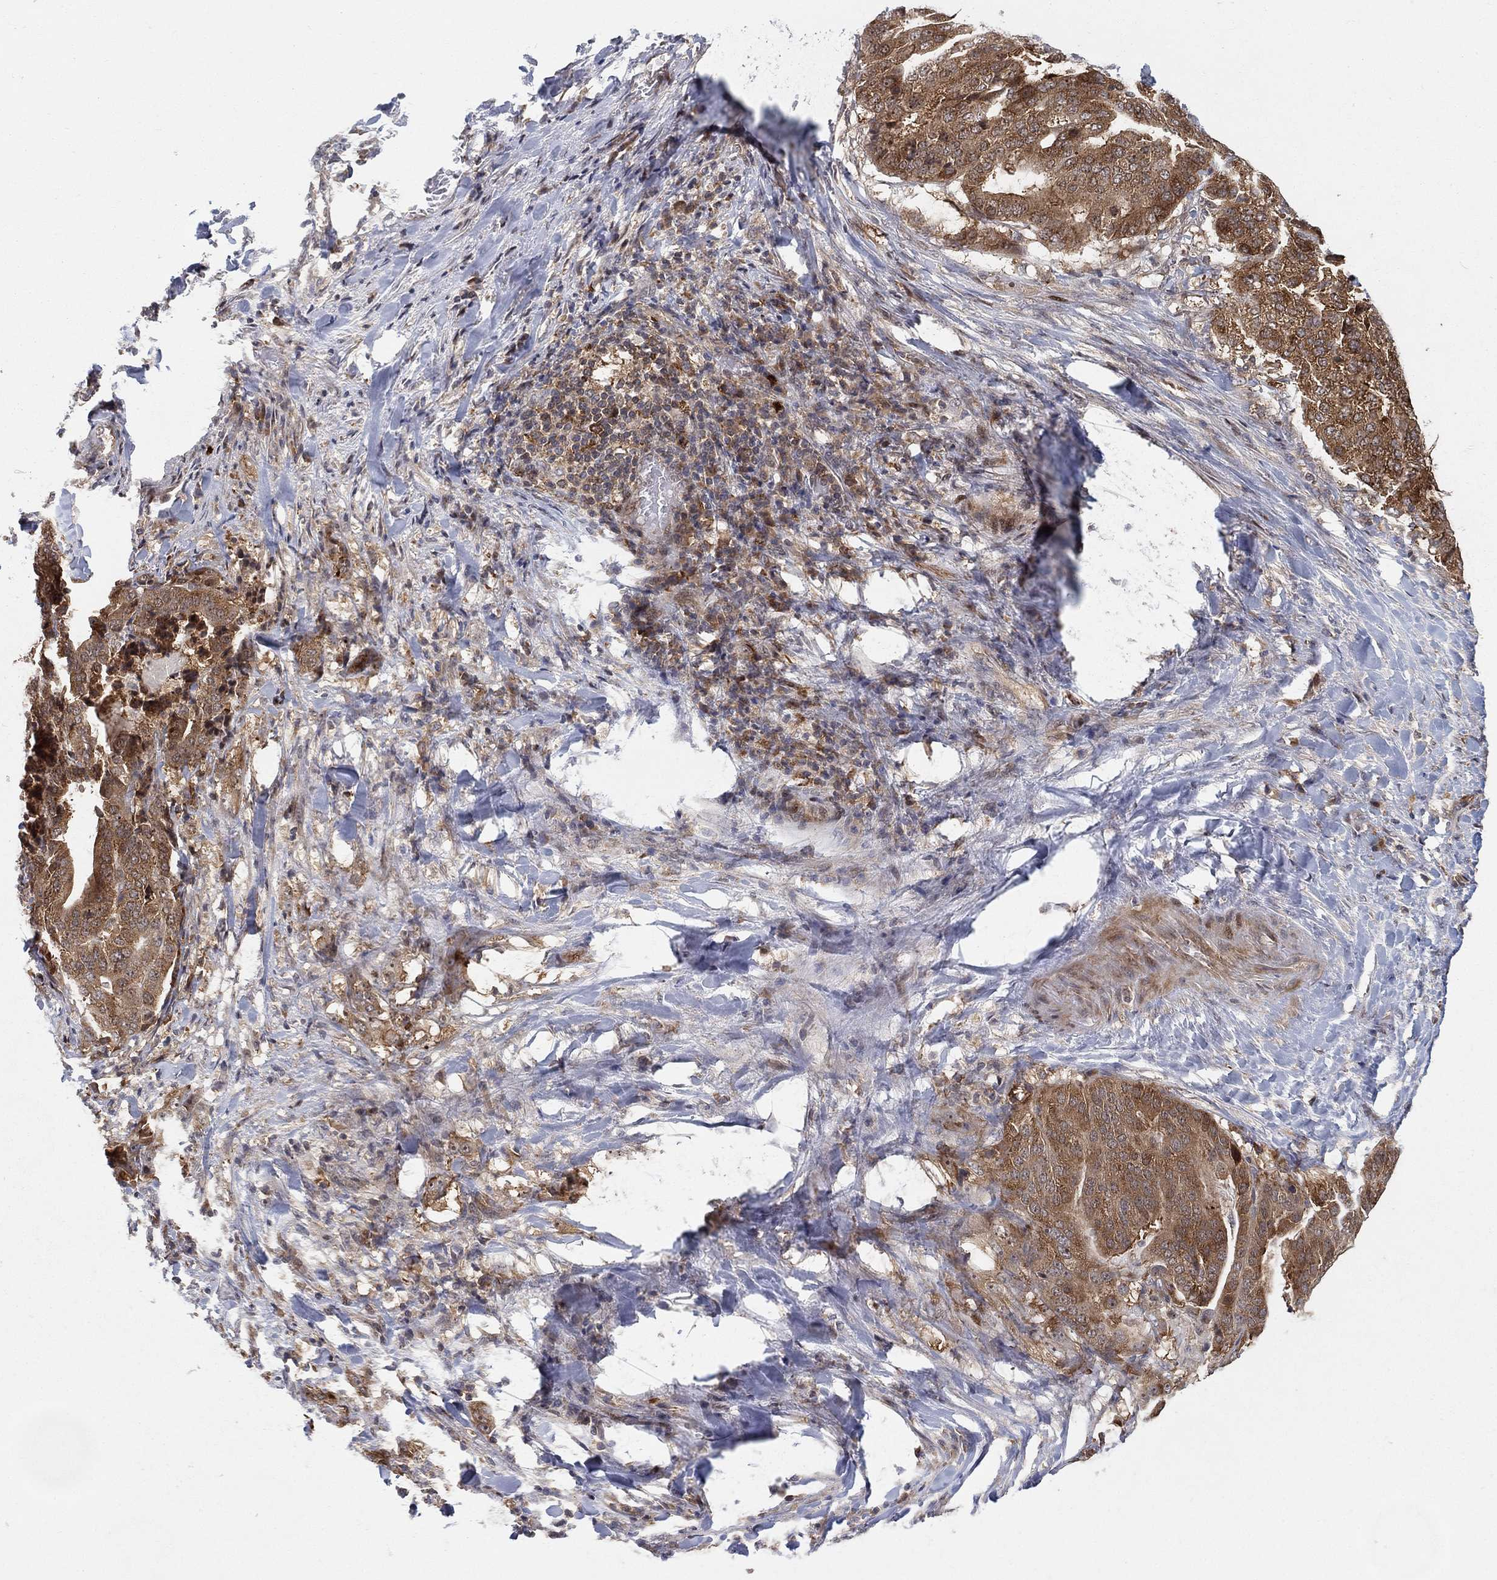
{"staining": {"intensity": "moderate", "quantity": ">75%", "location": "cytoplasmic/membranous"}, "tissue": "stomach cancer", "cell_type": "Tumor cells", "image_type": "cancer", "snomed": [{"axis": "morphology", "description": "Adenocarcinoma, NOS"}, {"axis": "topography", "description": "Stomach"}], "caption": "High-magnification brightfield microscopy of stomach cancer (adenocarcinoma) stained with DAB (brown) and counterstained with hematoxylin (blue). tumor cells exhibit moderate cytoplasmic/membranous expression is present in about>75% of cells. The staining was performed using DAB (3,3'-diaminobenzidine) to visualize the protein expression in brown, while the nuclei were stained in blue with hematoxylin (Magnification: 20x).", "gene": "TMTC4", "patient": {"sex": "male", "age": 48}}